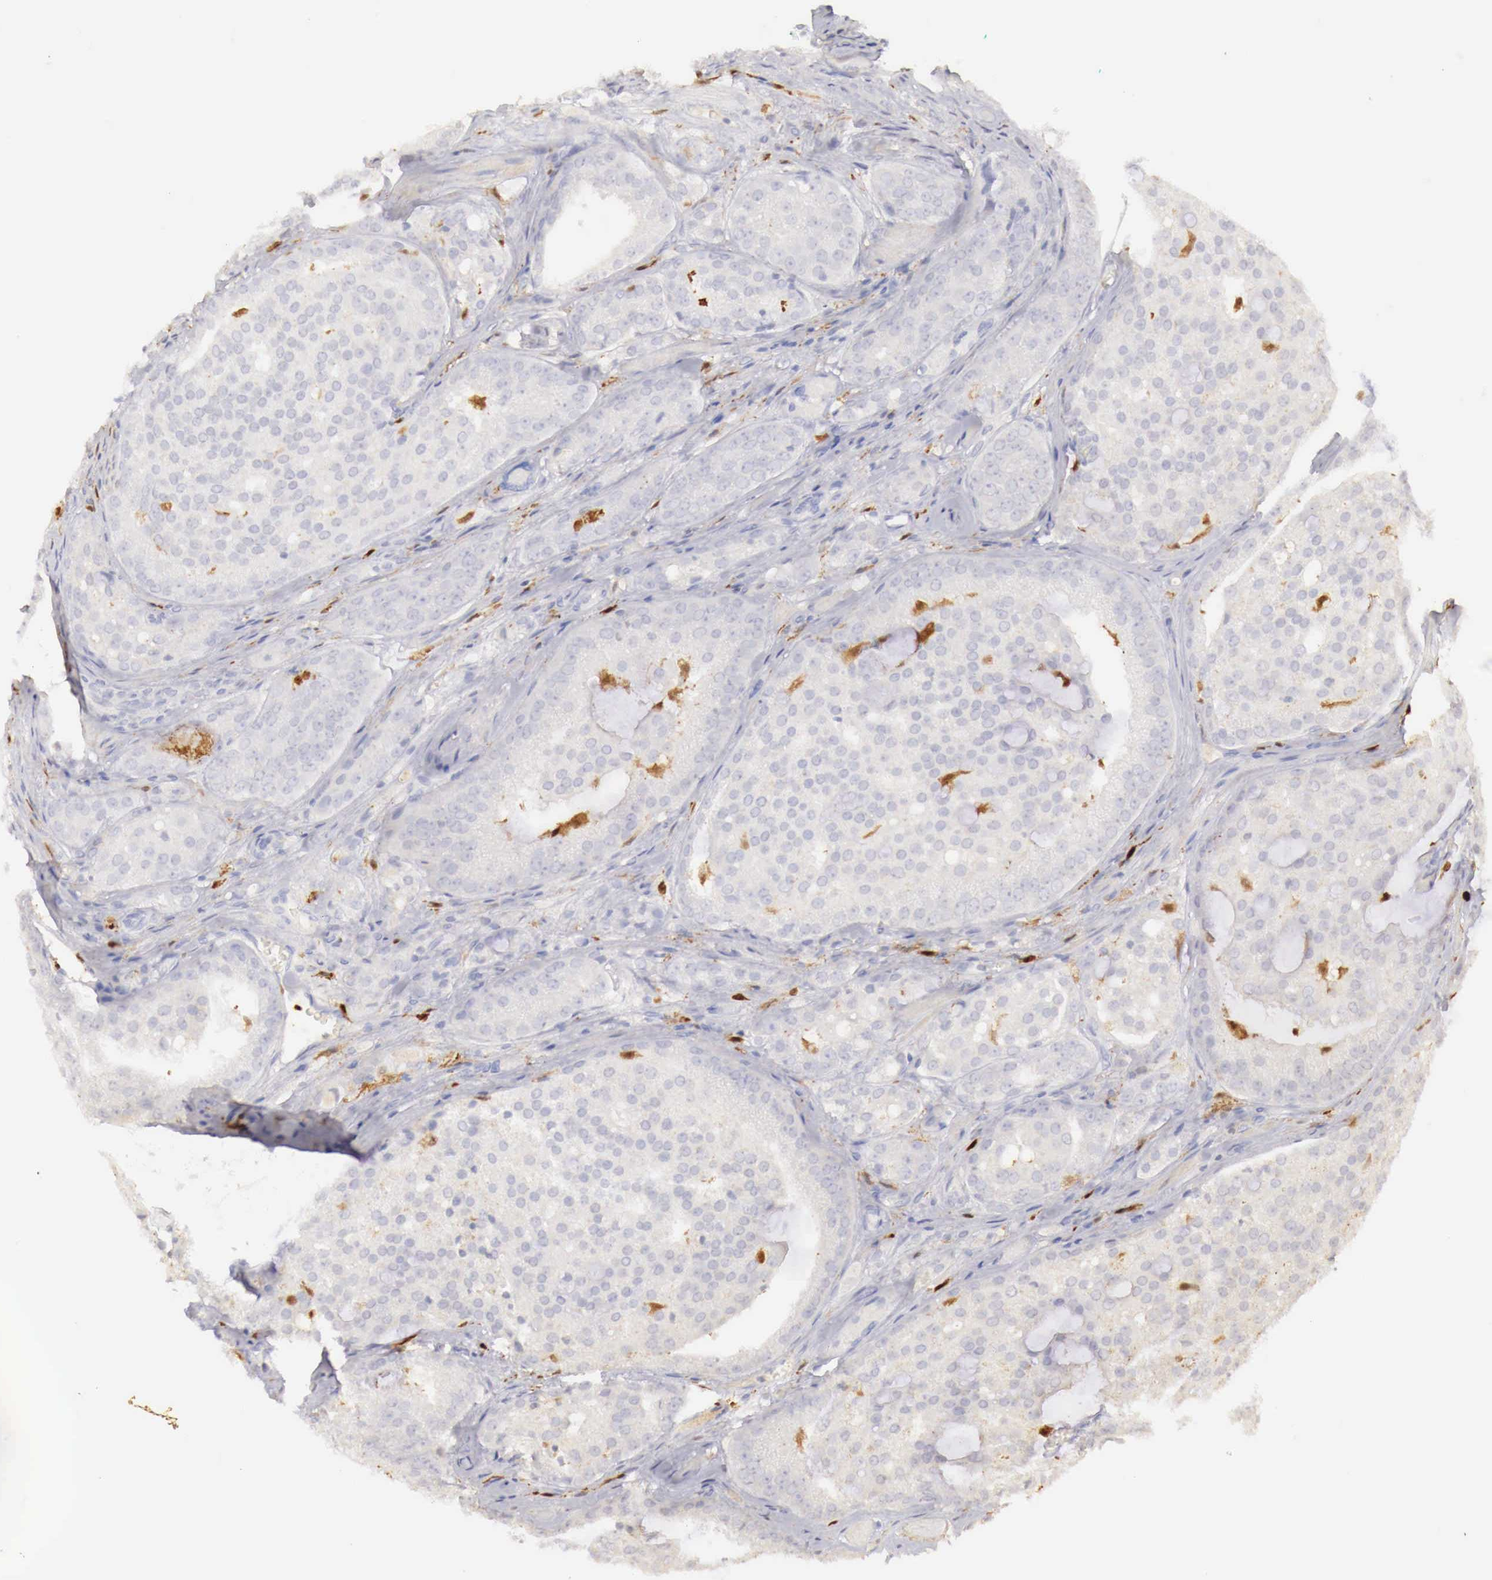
{"staining": {"intensity": "negative", "quantity": "none", "location": "none"}, "tissue": "prostate cancer", "cell_type": "Tumor cells", "image_type": "cancer", "snomed": [{"axis": "morphology", "description": "Adenocarcinoma, Medium grade"}, {"axis": "topography", "description": "Prostate"}], "caption": "DAB (3,3'-diaminobenzidine) immunohistochemical staining of prostate adenocarcinoma (medium-grade) reveals no significant staining in tumor cells. (Brightfield microscopy of DAB immunohistochemistry at high magnification).", "gene": "RENBP", "patient": {"sex": "male", "age": 60}}